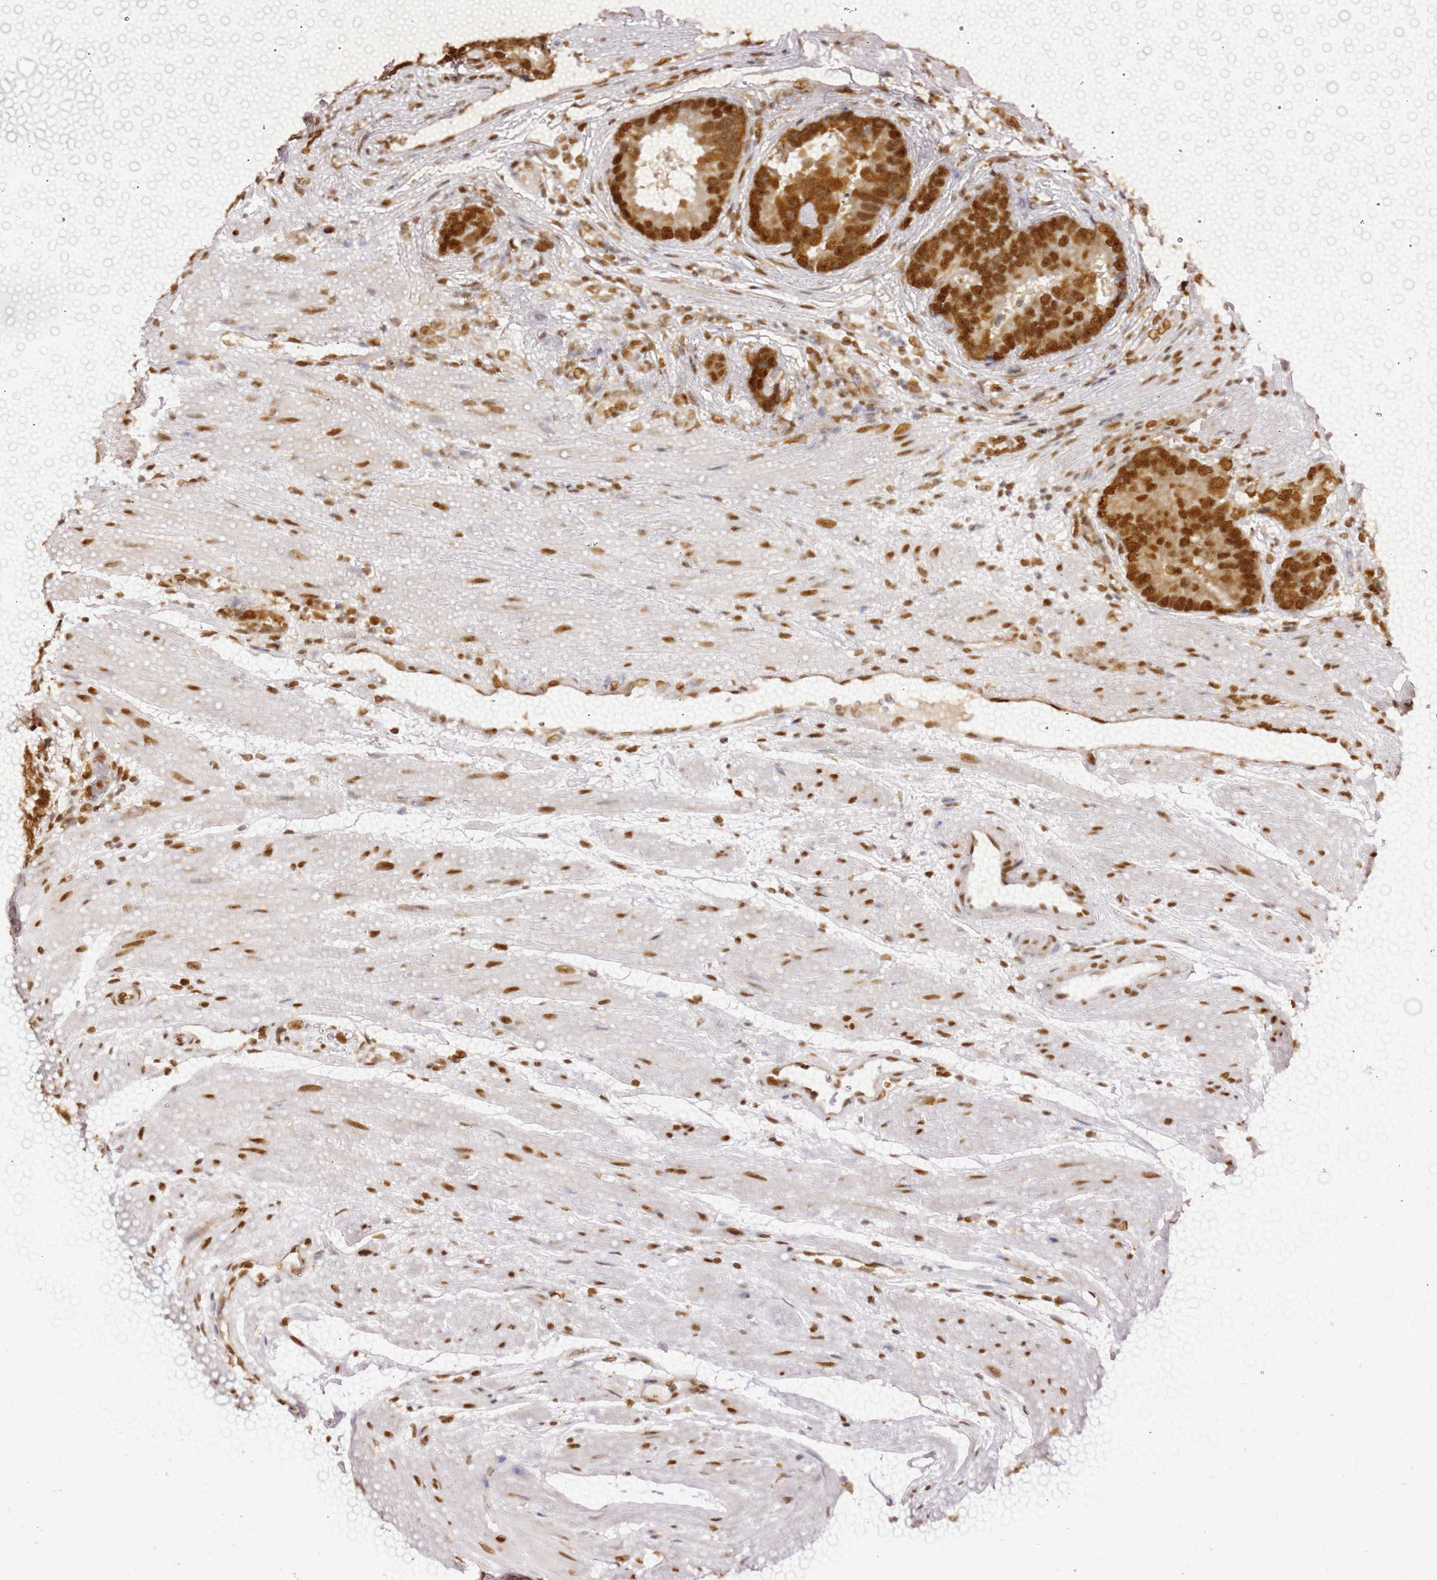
{"staining": {"intensity": "strong", "quantity": ">75%", "location": "nuclear"}, "tissue": "prostate cancer", "cell_type": "Tumor cells", "image_type": "cancer", "snomed": [{"axis": "morphology", "description": "Adenocarcinoma, High grade"}, {"axis": "topography", "description": "Prostate"}], "caption": "A brown stain highlights strong nuclear positivity of a protein in high-grade adenocarcinoma (prostate) tumor cells.", "gene": "APEX1", "patient": {"sex": "male", "age": 70}}